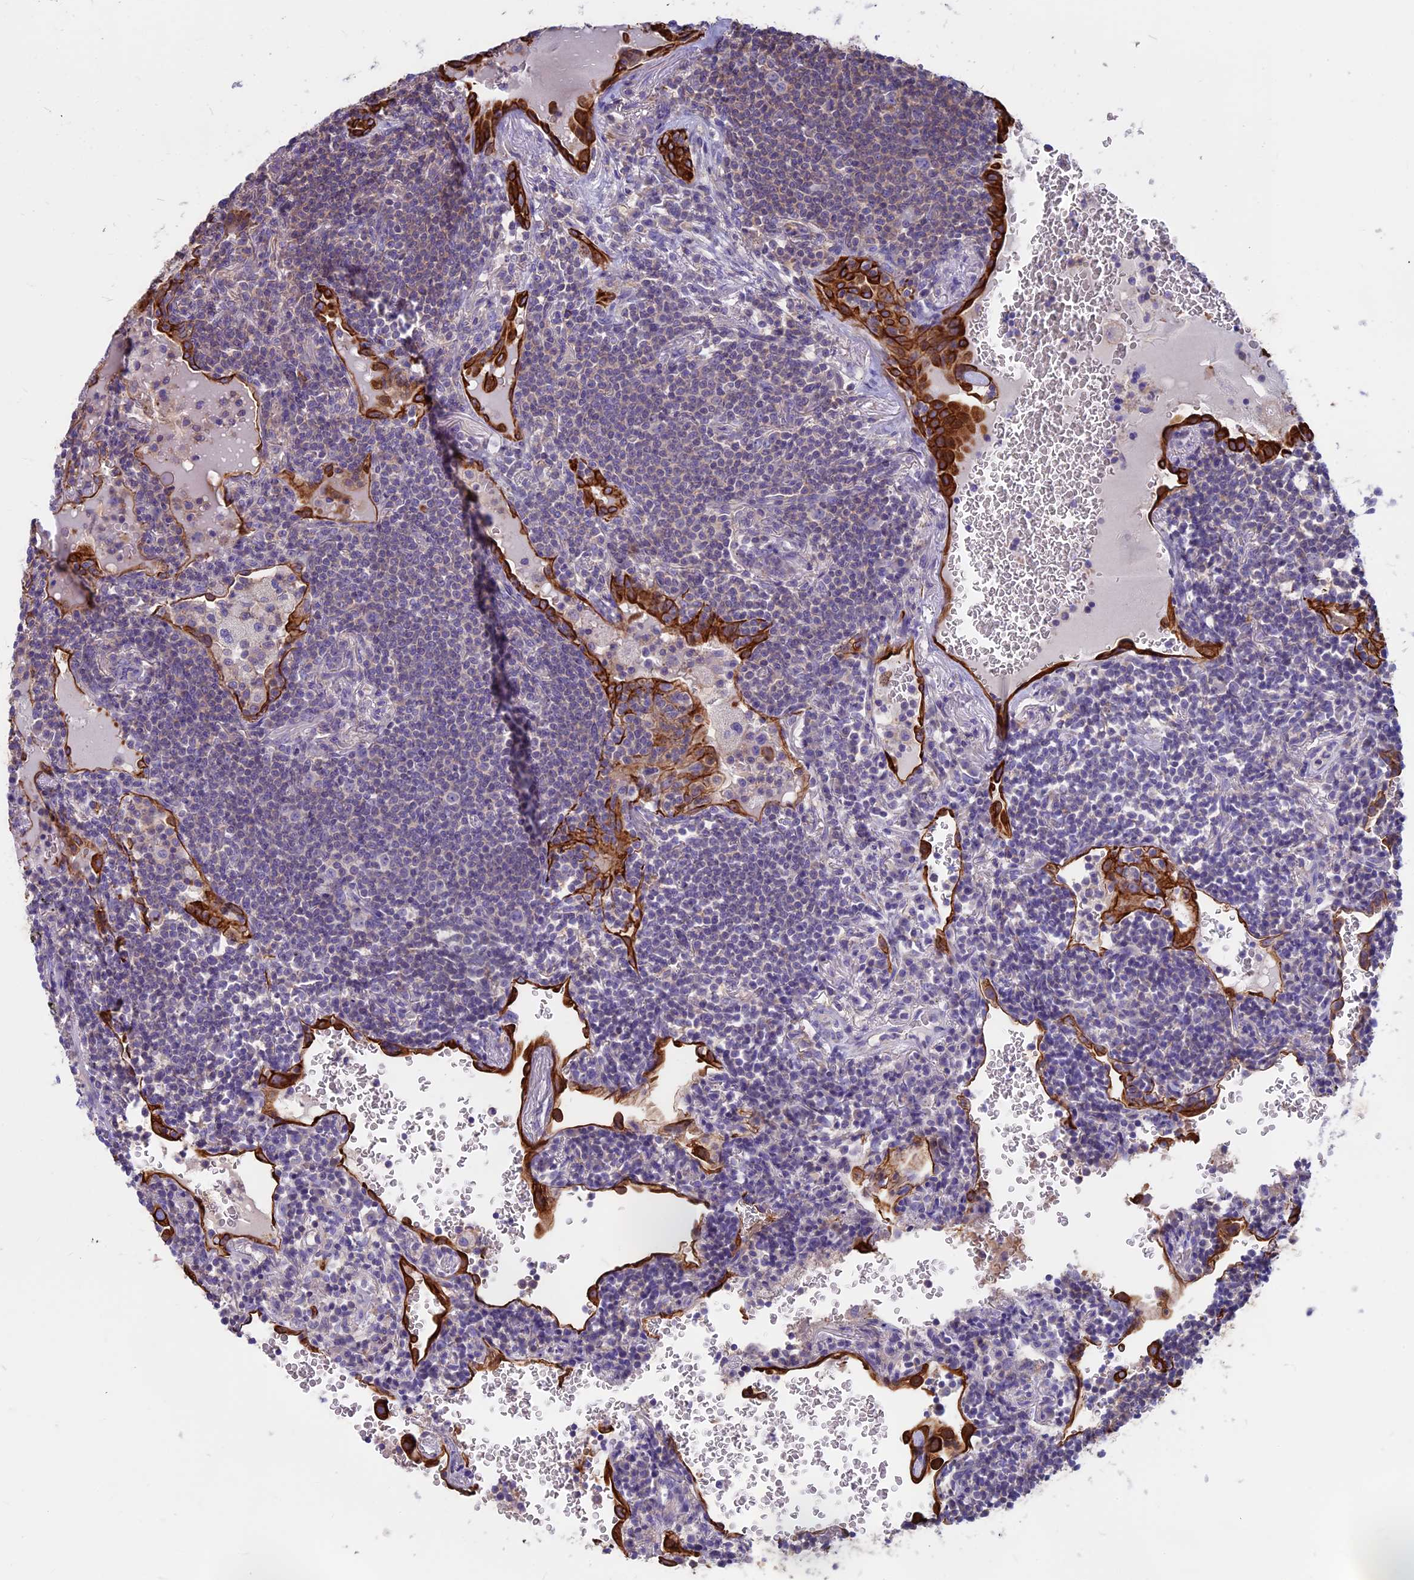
{"staining": {"intensity": "negative", "quantity": "none", "location": "none"}, "tissue": "lymphoma", "cell_type": "Tumor cells", "image_type": "cancer", "snomed": [{"axis": "morphology", "description": "Malignant lymphoma, non-Hodgkin's type, Low grade"}, {"axis": "topography", "description": "Lung"}], "caption": "This is a image of immunohistochemistry (IHC) staining of lymphoma, which shows no positivity in tumor cells. (Brightfield microscopy of DAB (3,3'-diaminobenzidine) immunohistochemistry (IHC) at high magnification).", "gene": "CDAN1", "patient": {"sex": "female", "age": 71}}